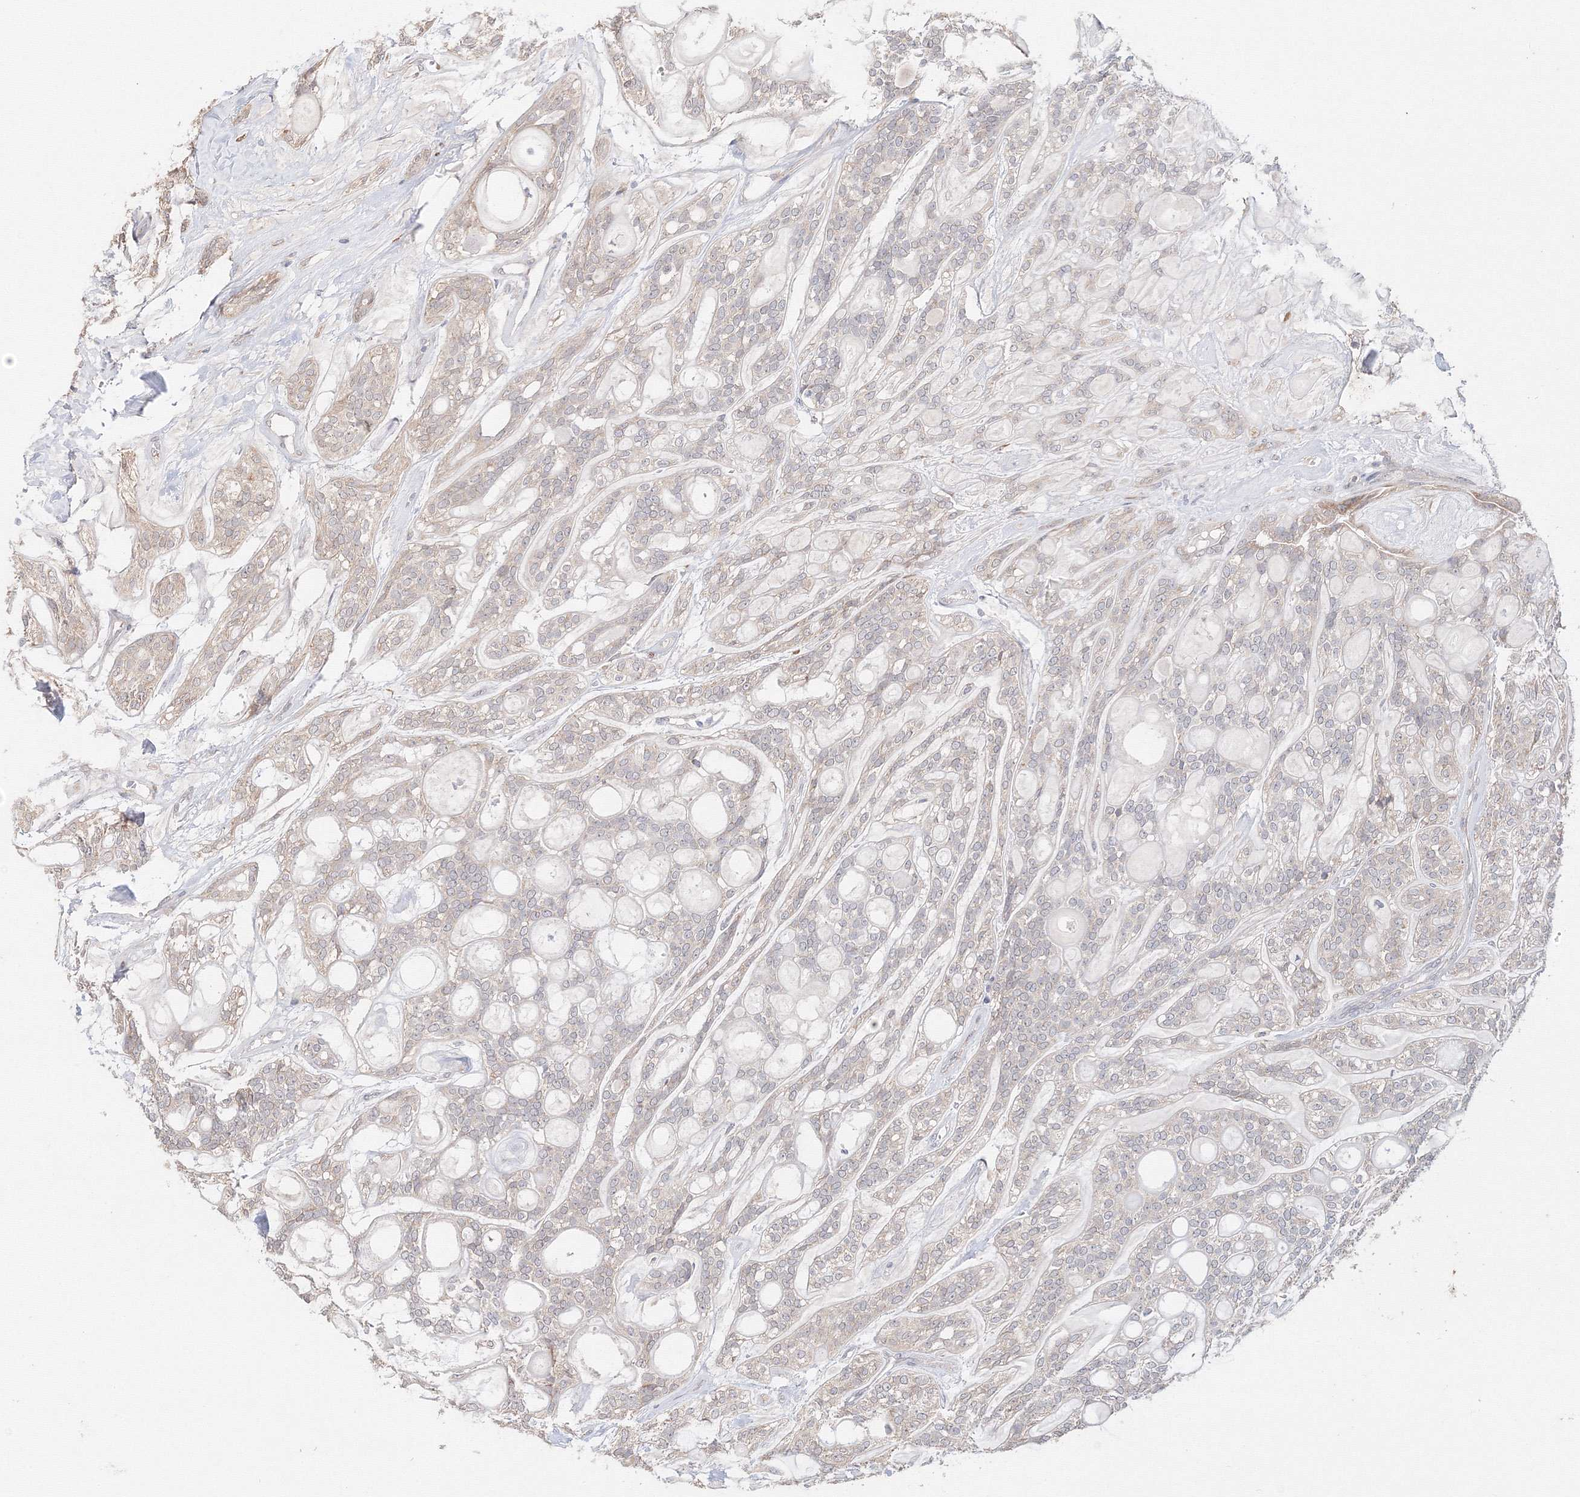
{"staining": {"intensity": "negative", "quantity": "none", "location": "none"}, "tissue": "head and neck cancer", "cell_type": "Tumor cells", "image_type": "cancer", "snomed": [{"axis": "morphology", "description": "Adenocarcinoma, NOS"}, {"axis": "topography", "description": "Head-Neck"}], "caption": "Head and neck cancer (adenocarcinoma) stained for a protein using immunohistochemistry displays no staining tumor cells.", "gene": "DHRS12", "patient": {"sex": "male", "age": 66}}